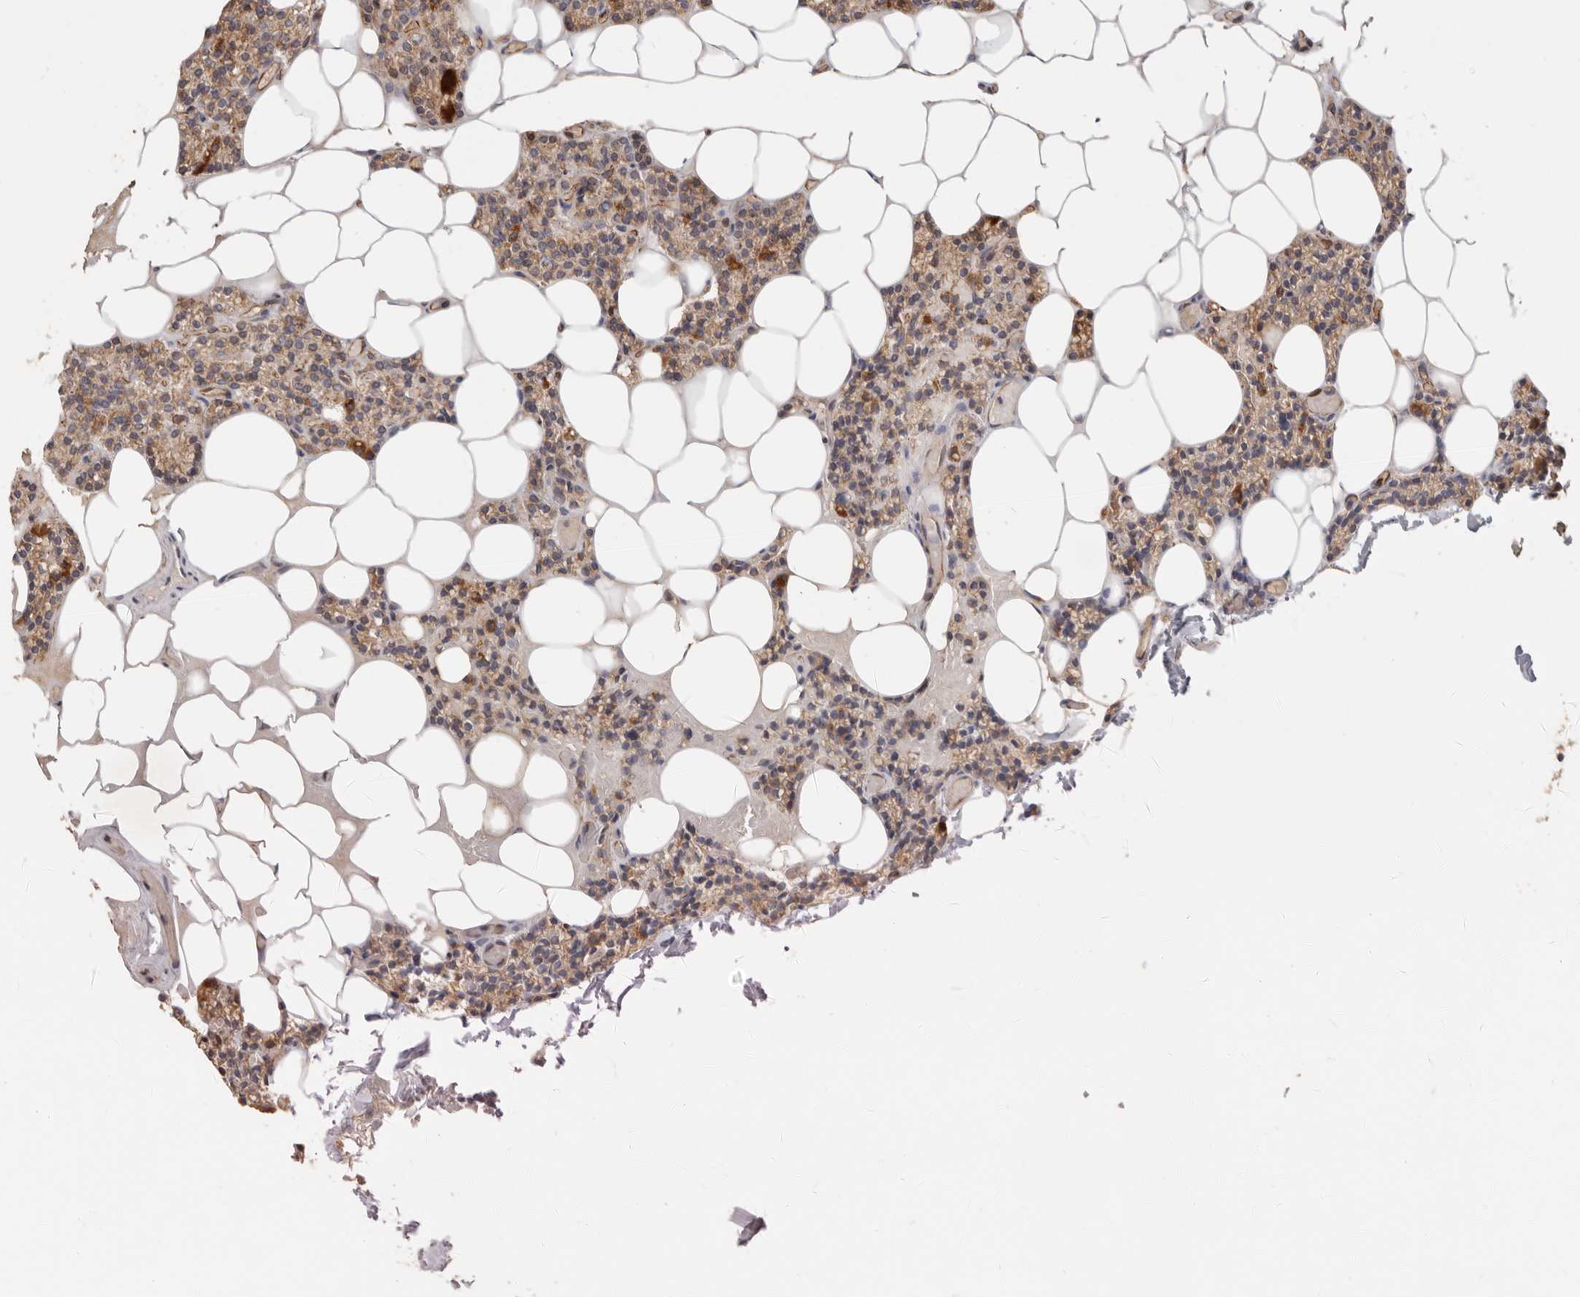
{"staining": {"intensity": "moderate", "quantity": ">75%", "location": "cytoplasmic/membranous"}, "tissue": "parathyroid gland", "cell_type": "Glandular cells", "image_type": "normal", "snomed": [{"axis": "morphology", "description": "Normal tissue, NOS"}, {"axis": "topography", "description": "Parathyroid gland"}], "caption": "Moderate cytoplasmic/membranous staining is identified in about >75% of glandular cells in normal parathyroid gland.", "gene": "SPRING1", "patient": {"sex": "male", "age": 75}}